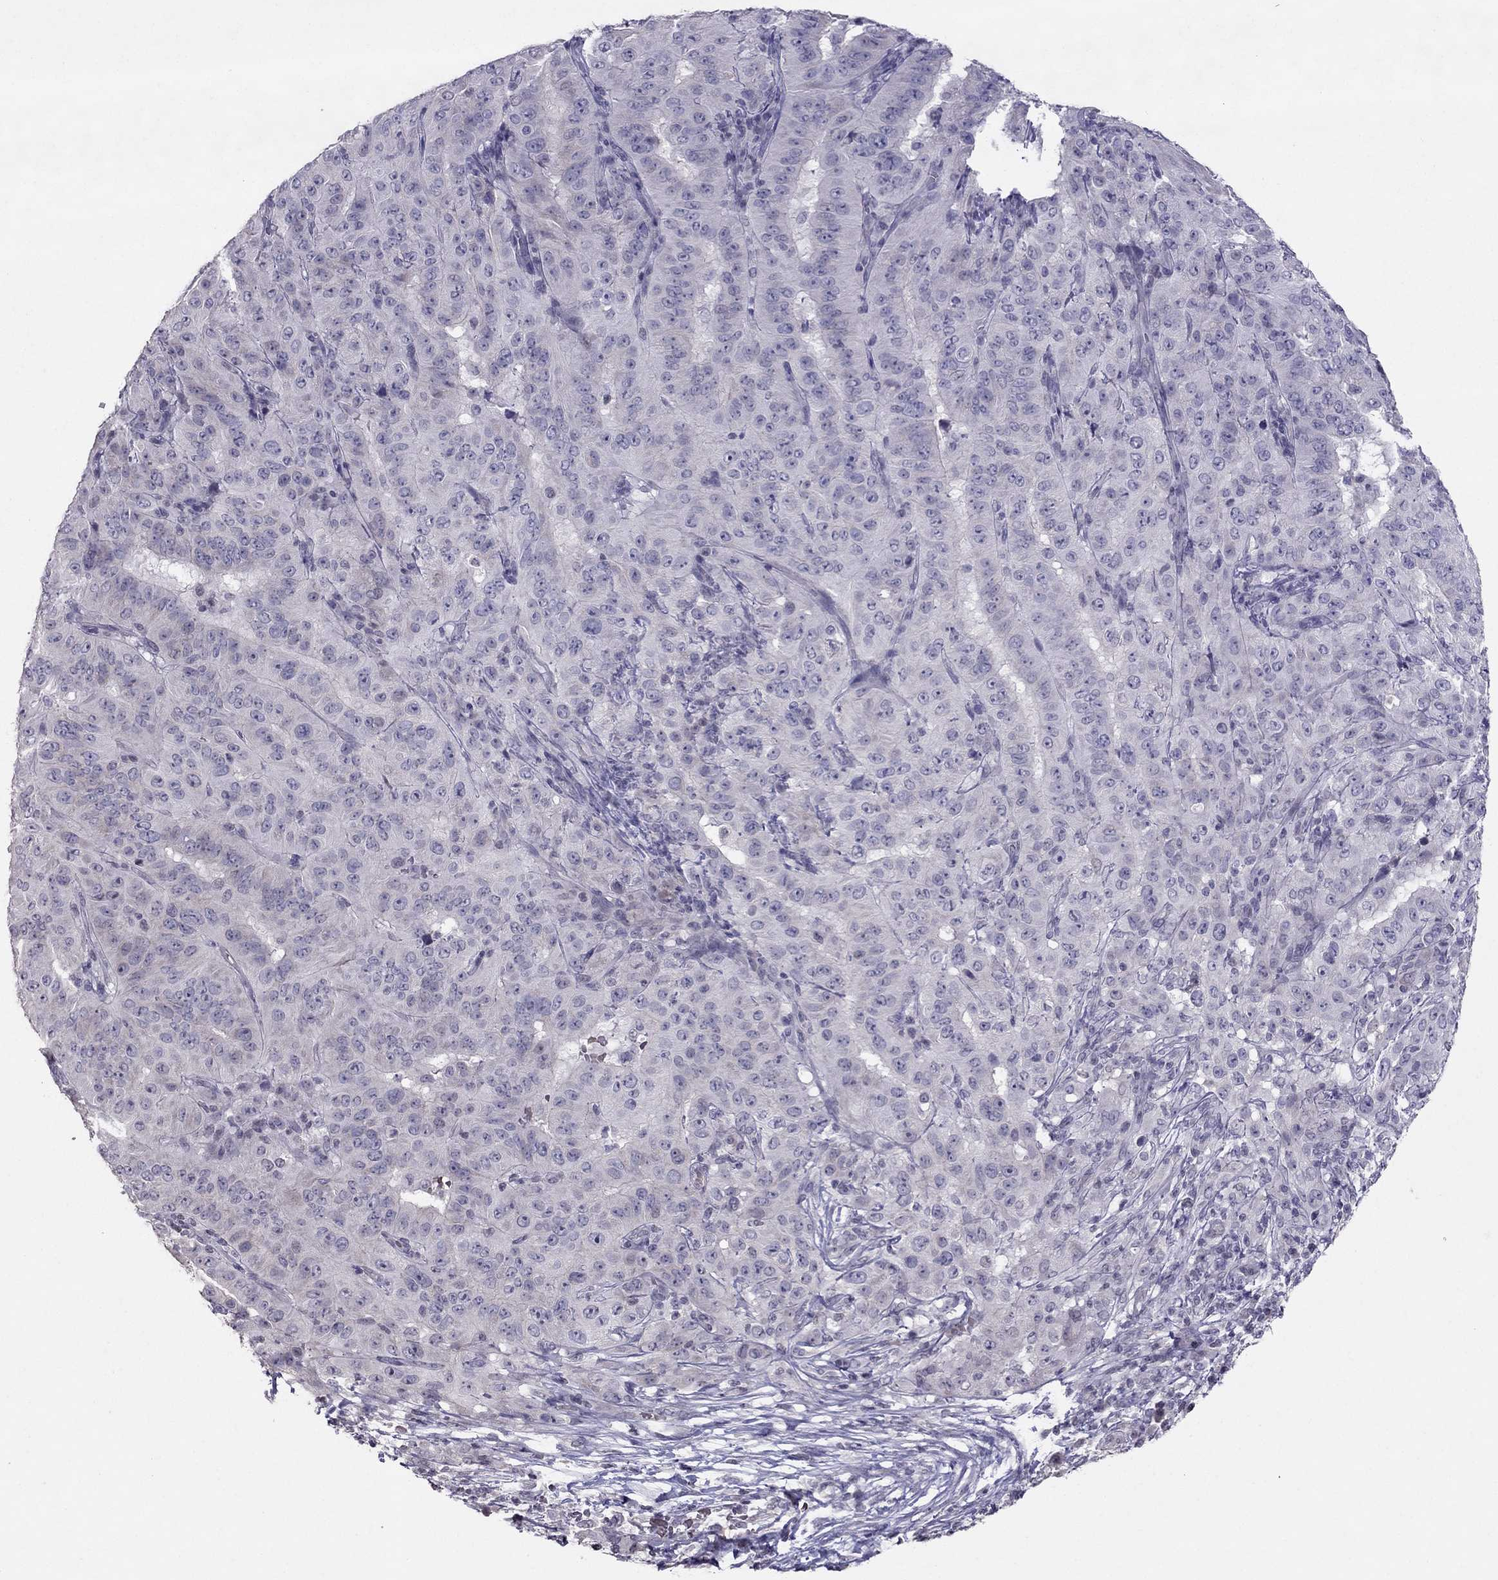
{"staining": {"intensity": "negative", "quantity": "none", "location": "none"}, "tissue": "pancreatic cancer", "cell_type": "Tumor cells", "image_type": "cancer", "snomed": [{"axis": "morphology", "description": "Adenocarcinoma, NOS"}, {"axis": "topography", "description": "Pancreas"}], "caption": "DAB immunohistochemical staining of pancreatic cancer reveals no significant positivity in tumor cells. (Immunohistochemistry, brightfield microscopy, high magnification).", "gene": "TSHB", "patient": {"sex": "male", "age": 63}}